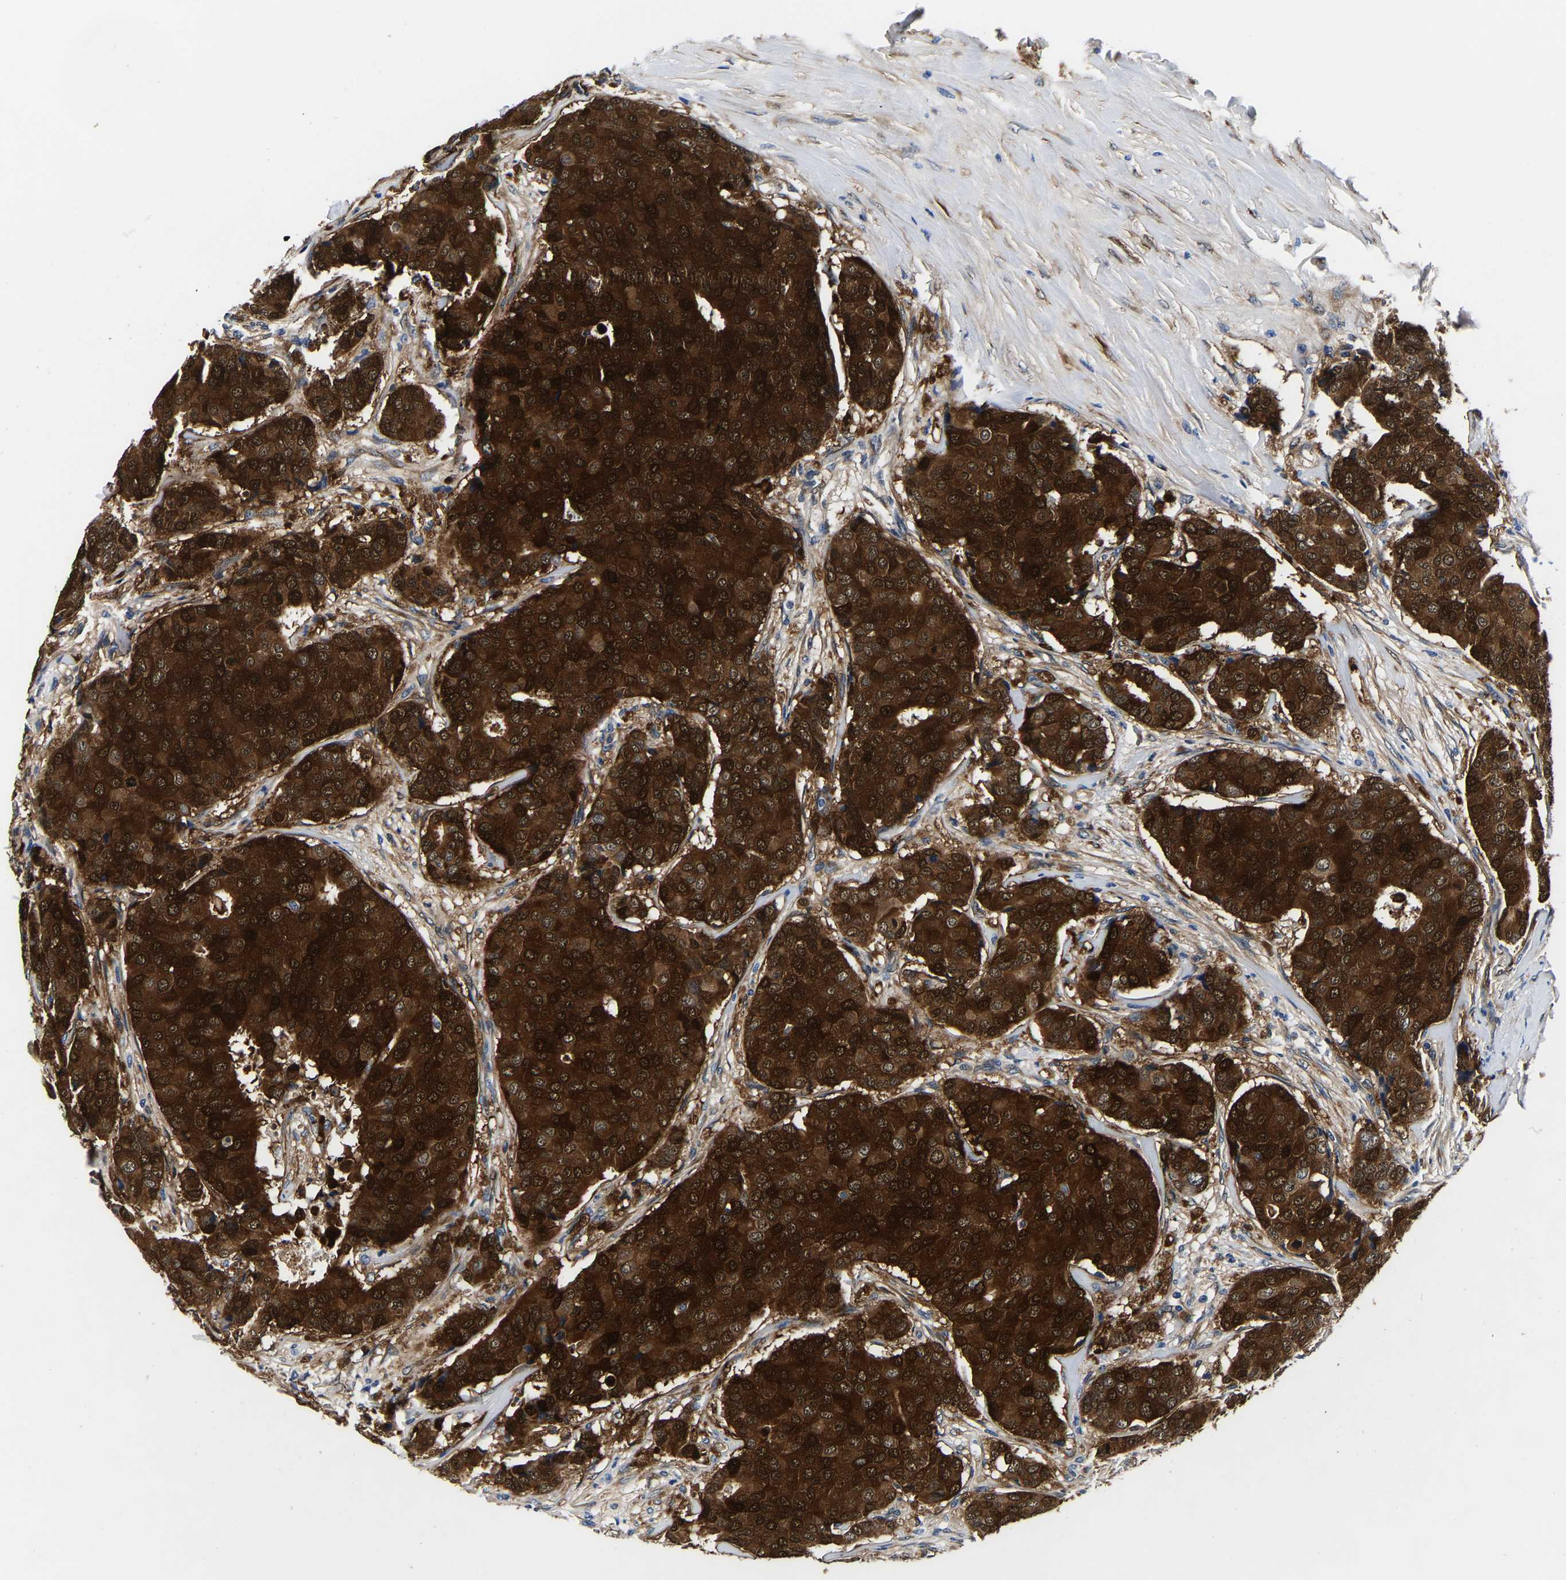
{"staining": {"intensity": "strong", "quantity": ">75%", "location": "cytoplasmic/membranous,nuclear"}, "tissue": "breast cancer", "cell_type": "Tumor cells", "image_type": "cancer", "snomed": [{"axis": "morphology", "description": "Duct carcinoma"}, {"axis": "topography", "description": "Breast"}], "caption": "An immunohistochemistry image of tumor tissue is shown. Protein staining in brown labels strong cytoplasmic/membranous and nuclear positivity in infiltrating ductal carcinoma (breast) within tumor cells.", "gene": "S100A13", "patient": {"sex": "female", "age": 75}}